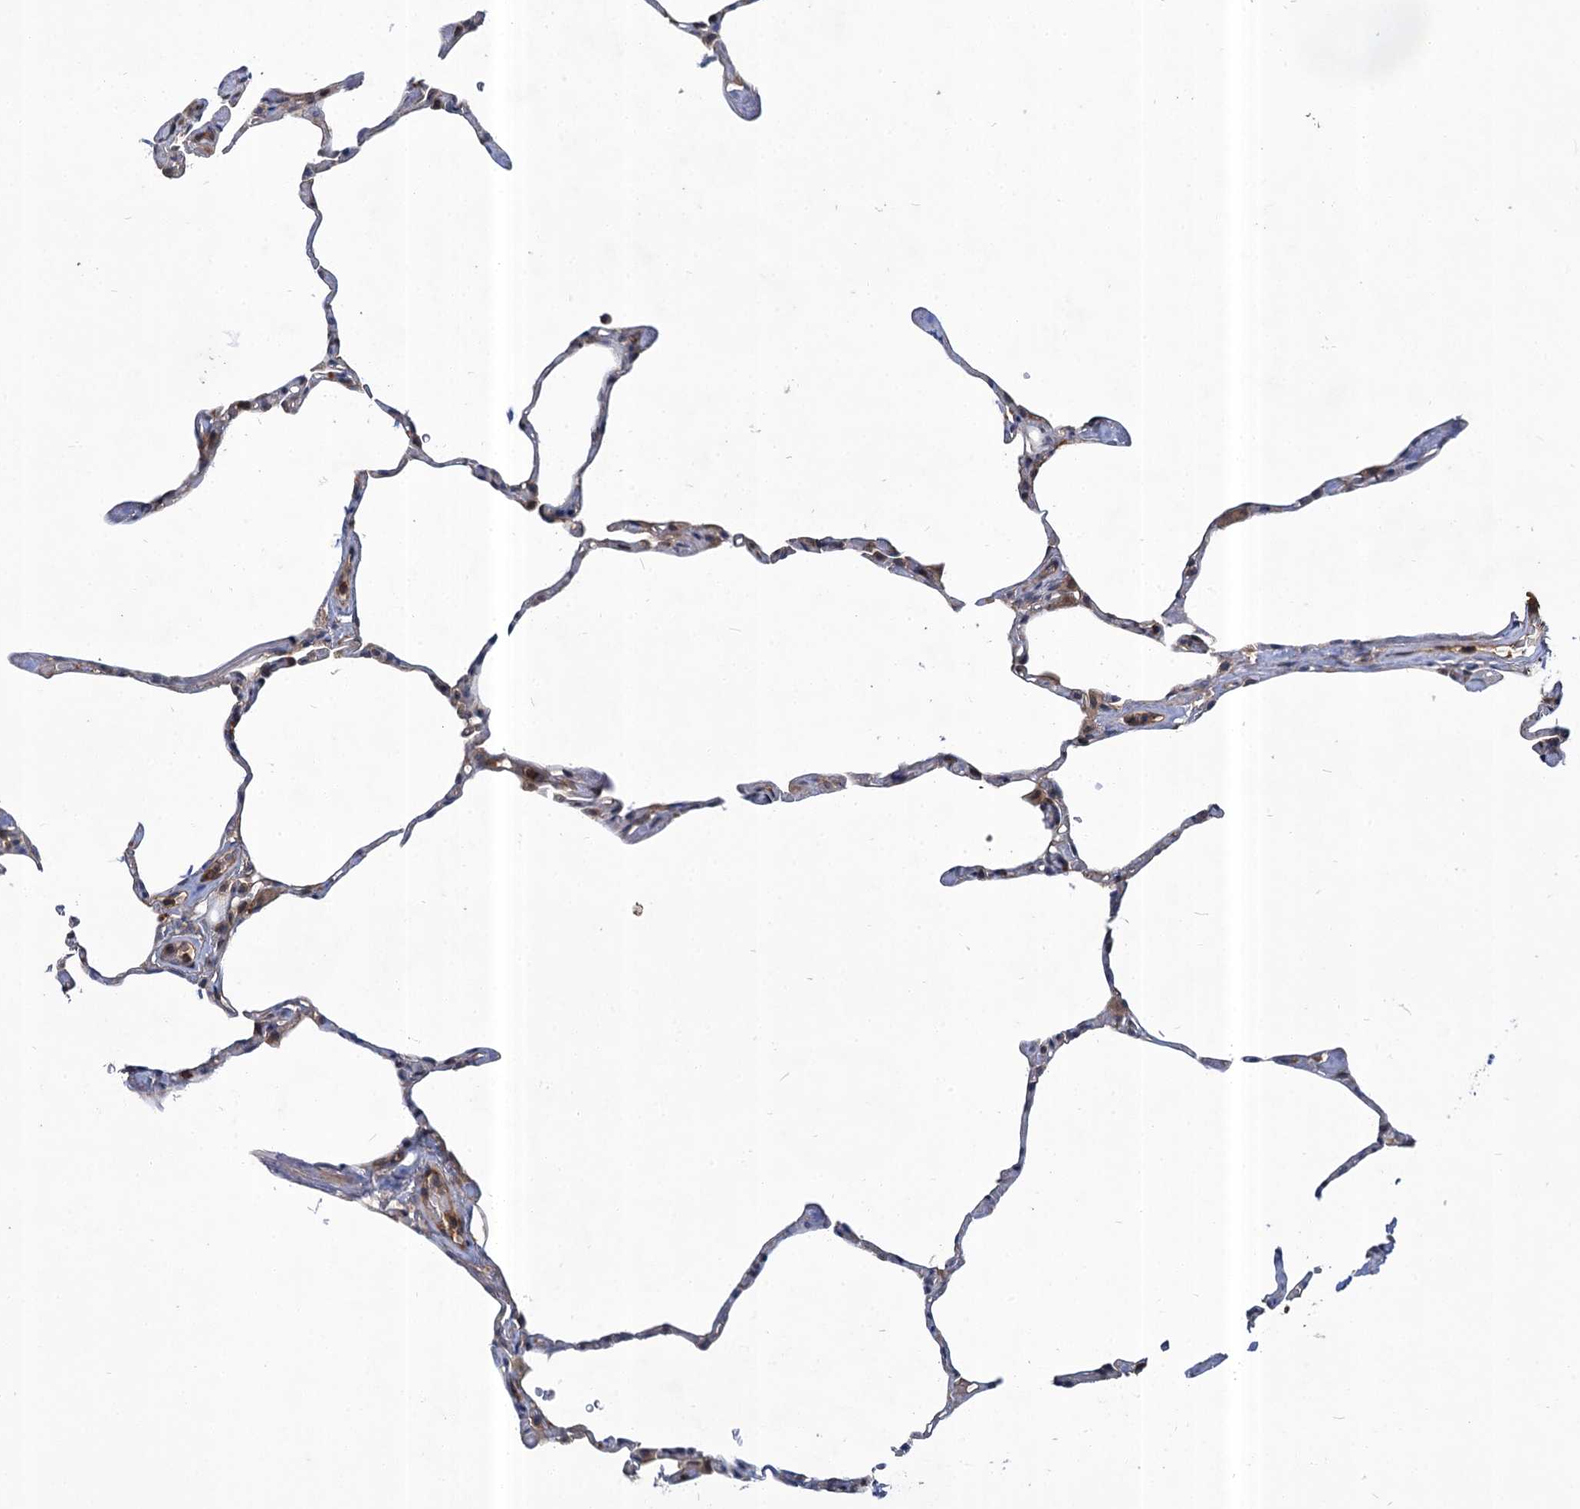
{"staining": {"intensity": "moderate", "quantity": "<25%", "location": "cytoplasmic/membranous,nuclear"}, "tissue": "lung", "cell_type": "Alveolar cells", "image_type": "normal", "snomed": [{"axis": "morphology", "description": "Normal tissue, NOS"}, {"axis": "topography", "description": "Lung"}], "caption": "This image exhibits immunohistochemistry staining of benign lung, with low moderate cytoplasmic/membranous,nuclear staining in about <25% of alveolar cells.", "gene": "ABLIM1", "patient": {"sex": "male", "age": 65}}